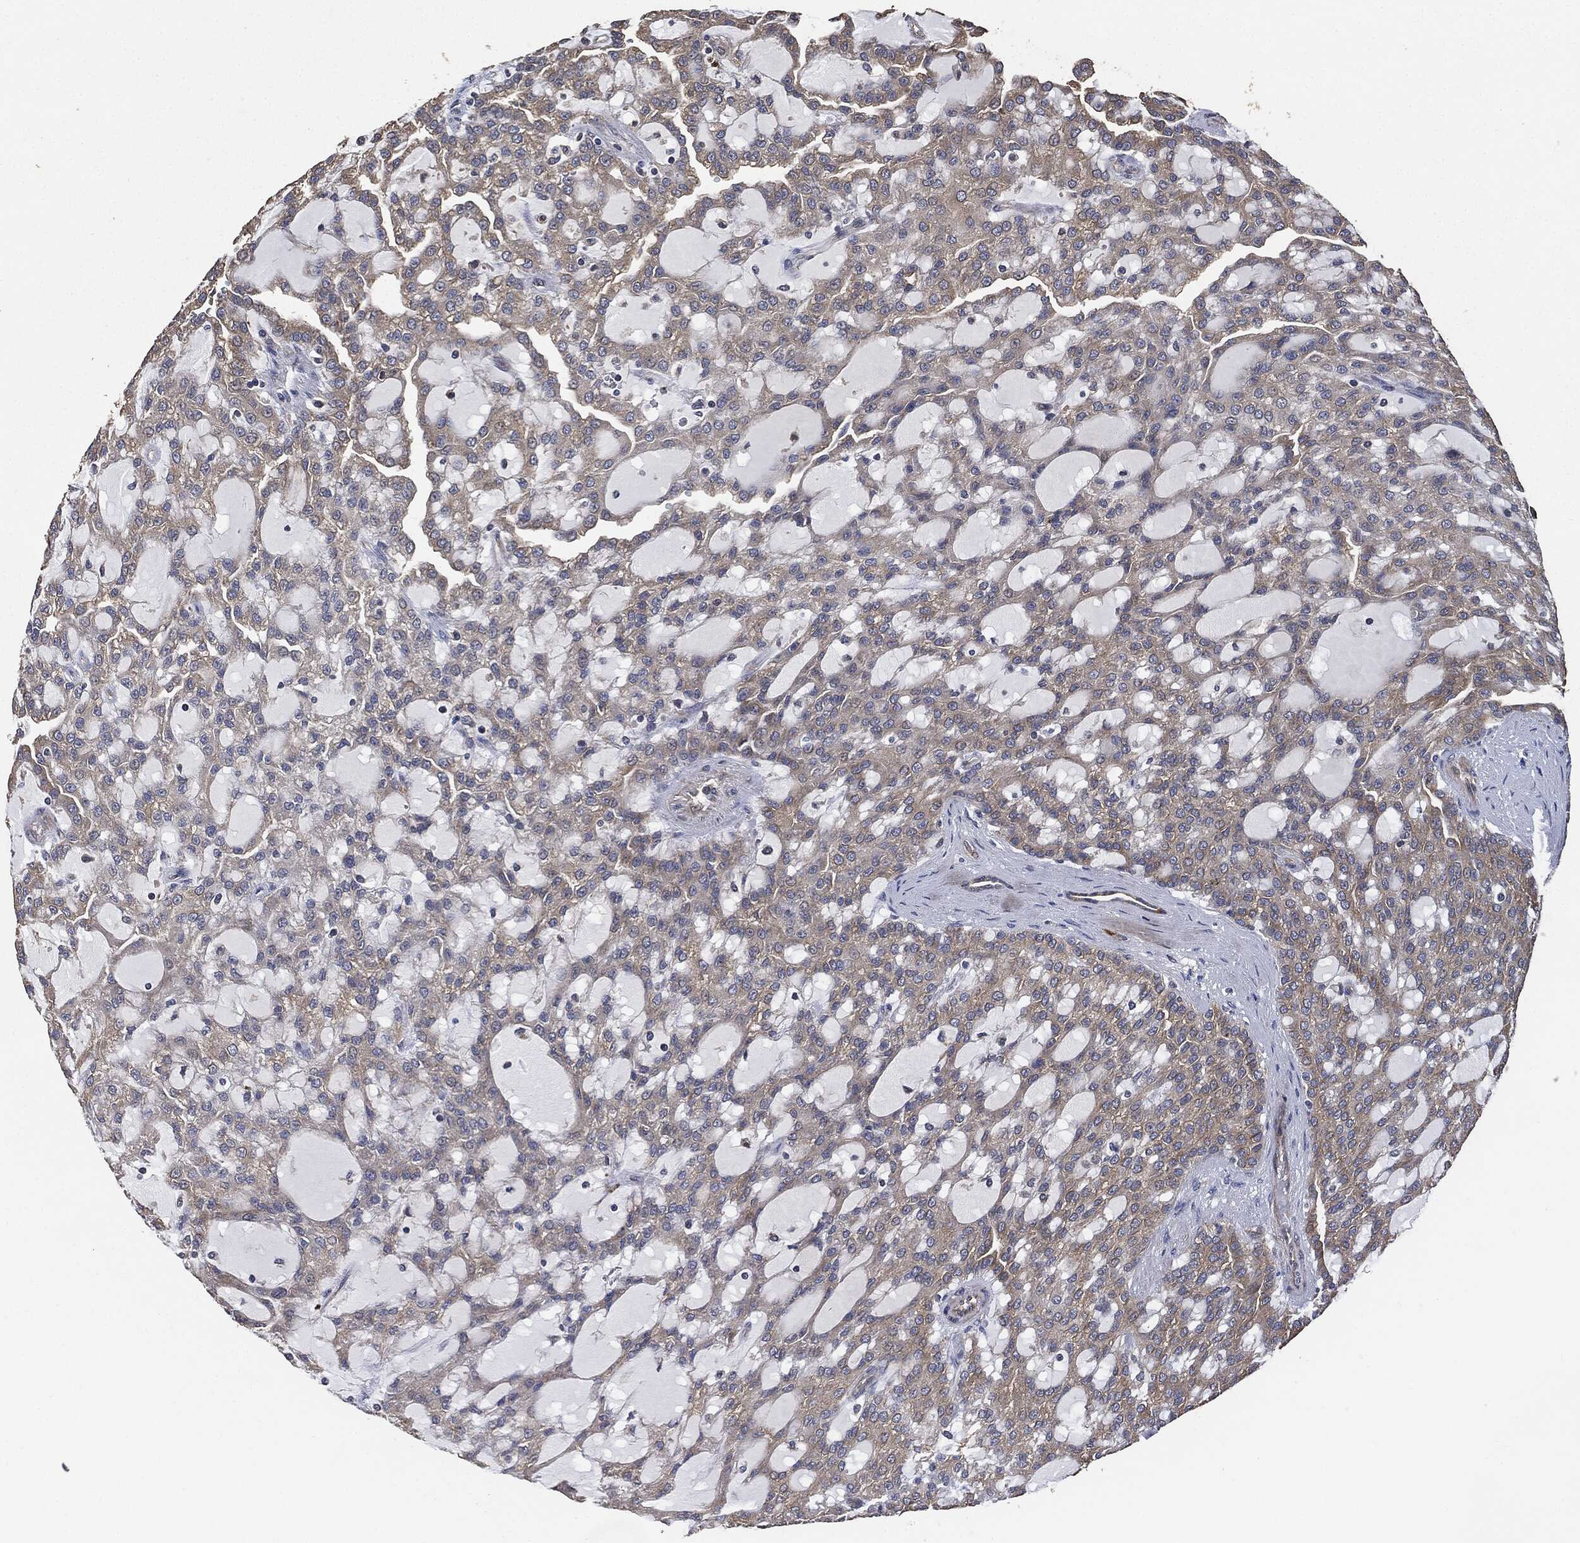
{"staining": {"intensity": "weak", "quantity": "25%-75%", "location": "cytoplasmic/membranous"}, "tissue": "renal cancer", "cell_type": "Tumor cells", "image_type": "cancer", "snomed": [{"axis": "morphology", "description": "Adenocarcinoma, NOS"}, {"axis": "topography", "description": "Kidney"}], "caption": "DAB immunohistochemical staining of renal cancer (adenocarcinoma) reveals weak cytoplasmic/membranous protein expression in approximately 25%-75% of tumor cells.", "gene": "STK3", "patient": {"sex": "male", "age": 63}}